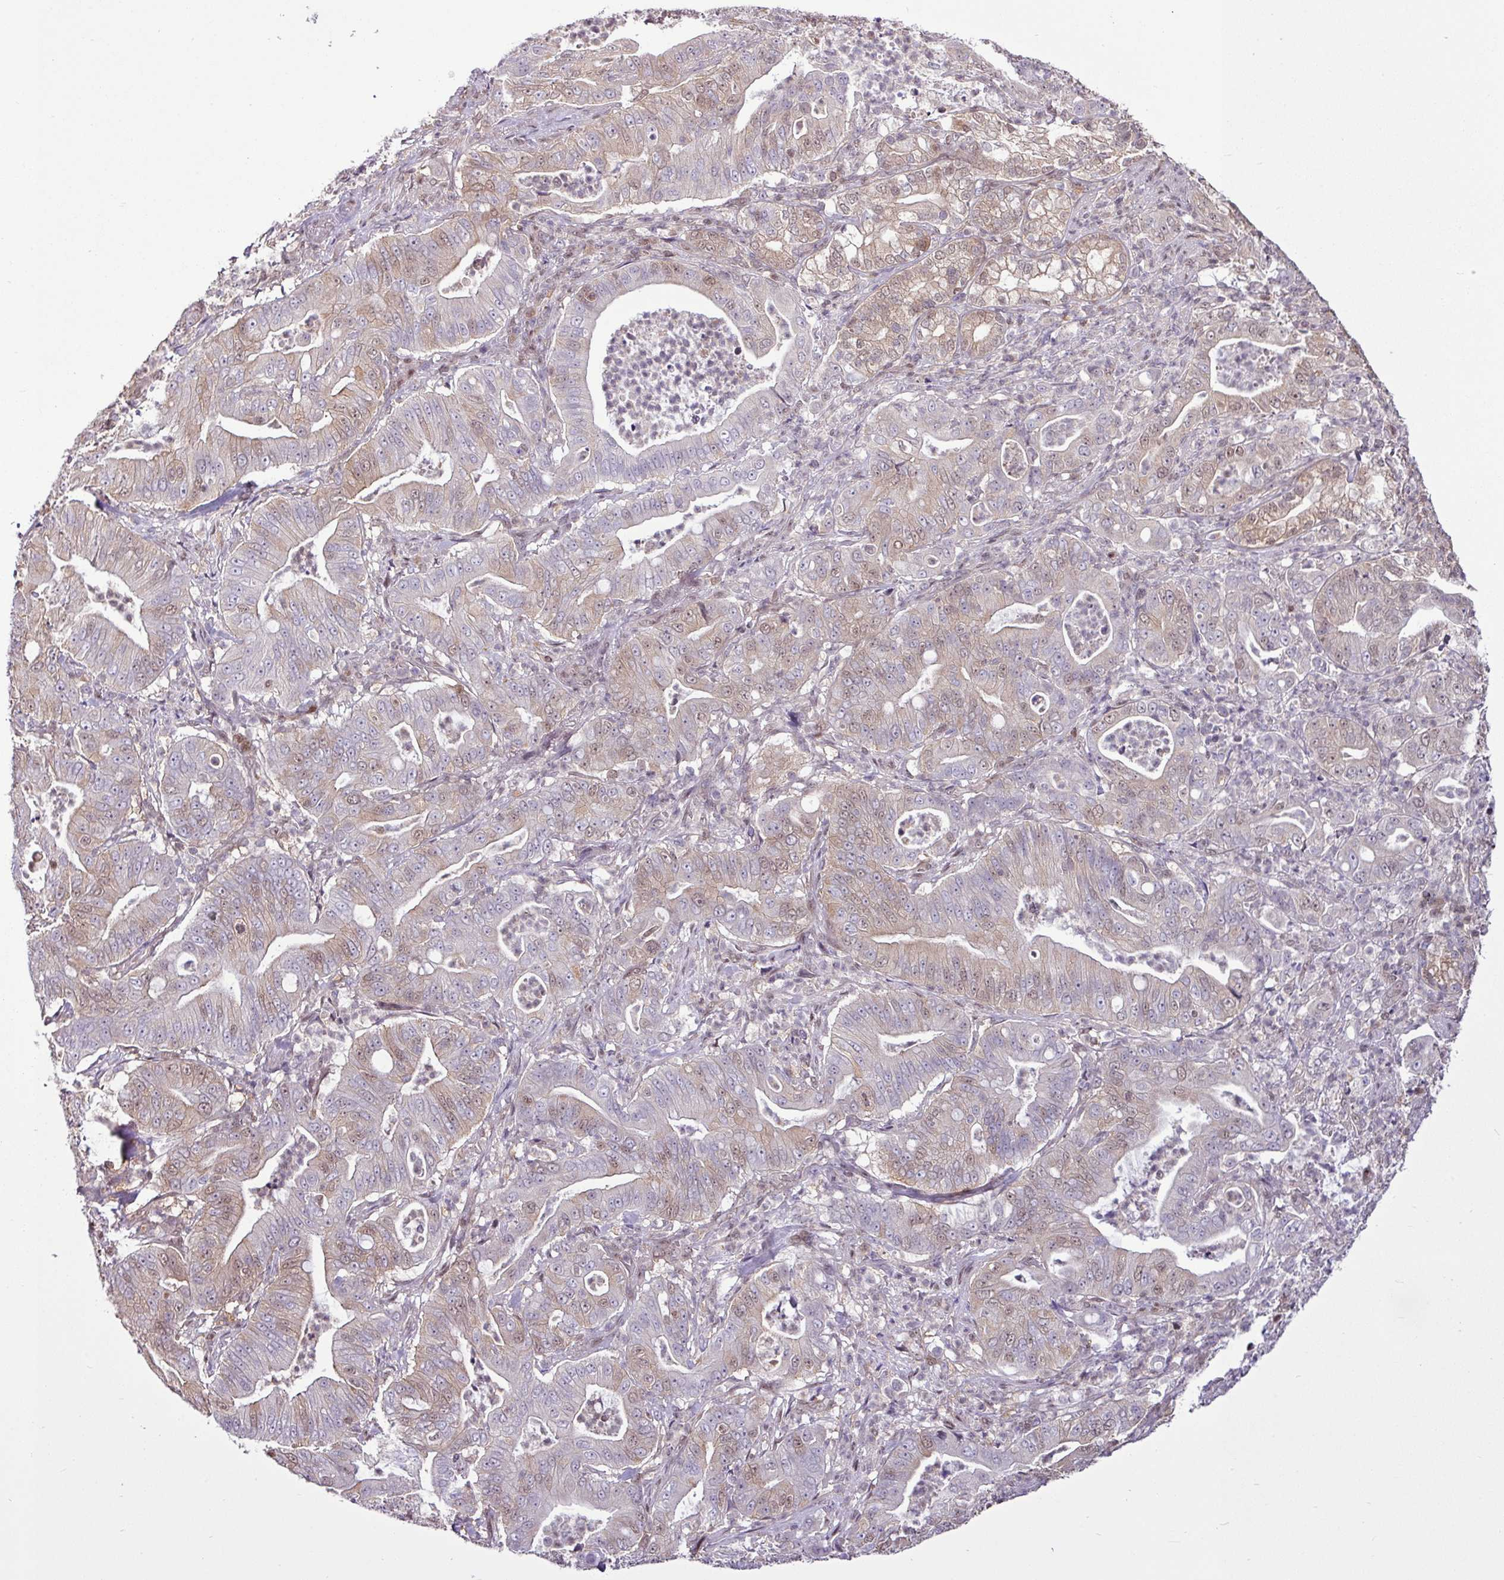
{"staining": {"intensity": "weak", "quantity": "25%-75%", "location": "cytoplasmic/membranous,nuclear"}, "tissue": "pancreatic cancer", "cell_type": "Tumor cells", "image_type": "cancer", "snomed": [{"axis": "morphology", "description": "Adenocarcinoma, NOS"}, {"axis": "topography", "description": "Pancreas"}], "caption": "A high-resolution histopathology image shows immunohistochemistry (IHC) staining of pancreatic adenocarcinoma, which demonstrates weak cytoplasmic/membranous and nuclear positivity in about 25%-75% of tumor cells.", "gene": "ITPKC", "patient": {"sex": "male", "age": 71}}